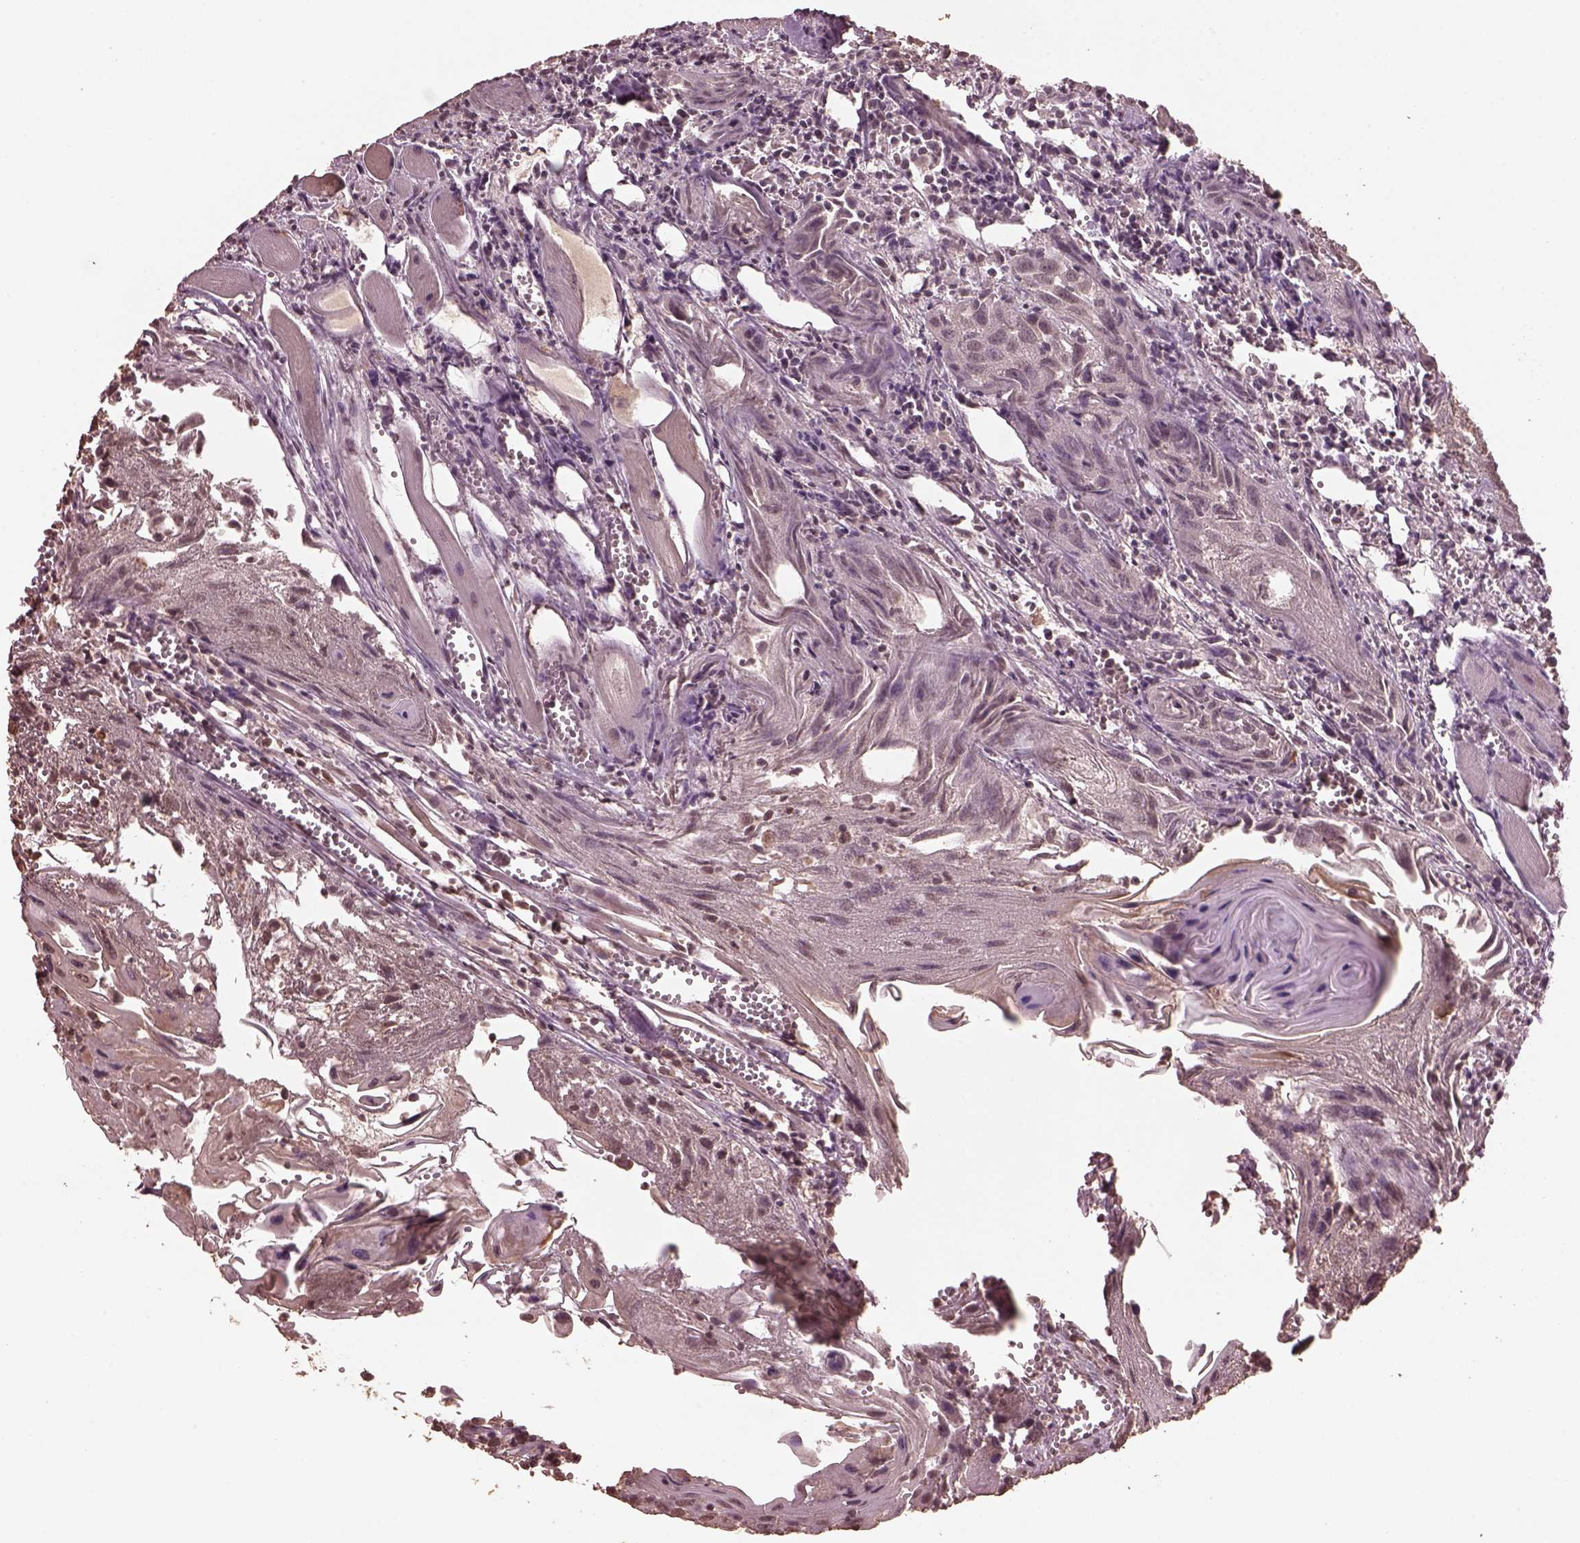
{"staining": {"intensity": "weak", "quantity": "25%-75%", "location": "nuclear"}, "tissue": "head and neck cancer", "cell_type": "Tumor cells", "image_type": "cancer", "snomed": [{"axis": "morphology", "description": "Squamous cell carcinoma, NOS"}, {"axis": "topography", "description": "Head-Neck"}], "caption": "Immunohistochemical staining of human head and neck squamous cell carcinoma exhibits weak nuclear protein expression in about 25%-75% of tumor cells. Nuclei are stained in blue.", "gene": "CPT1C", "patient": {"sex": "female", "age": 80}}